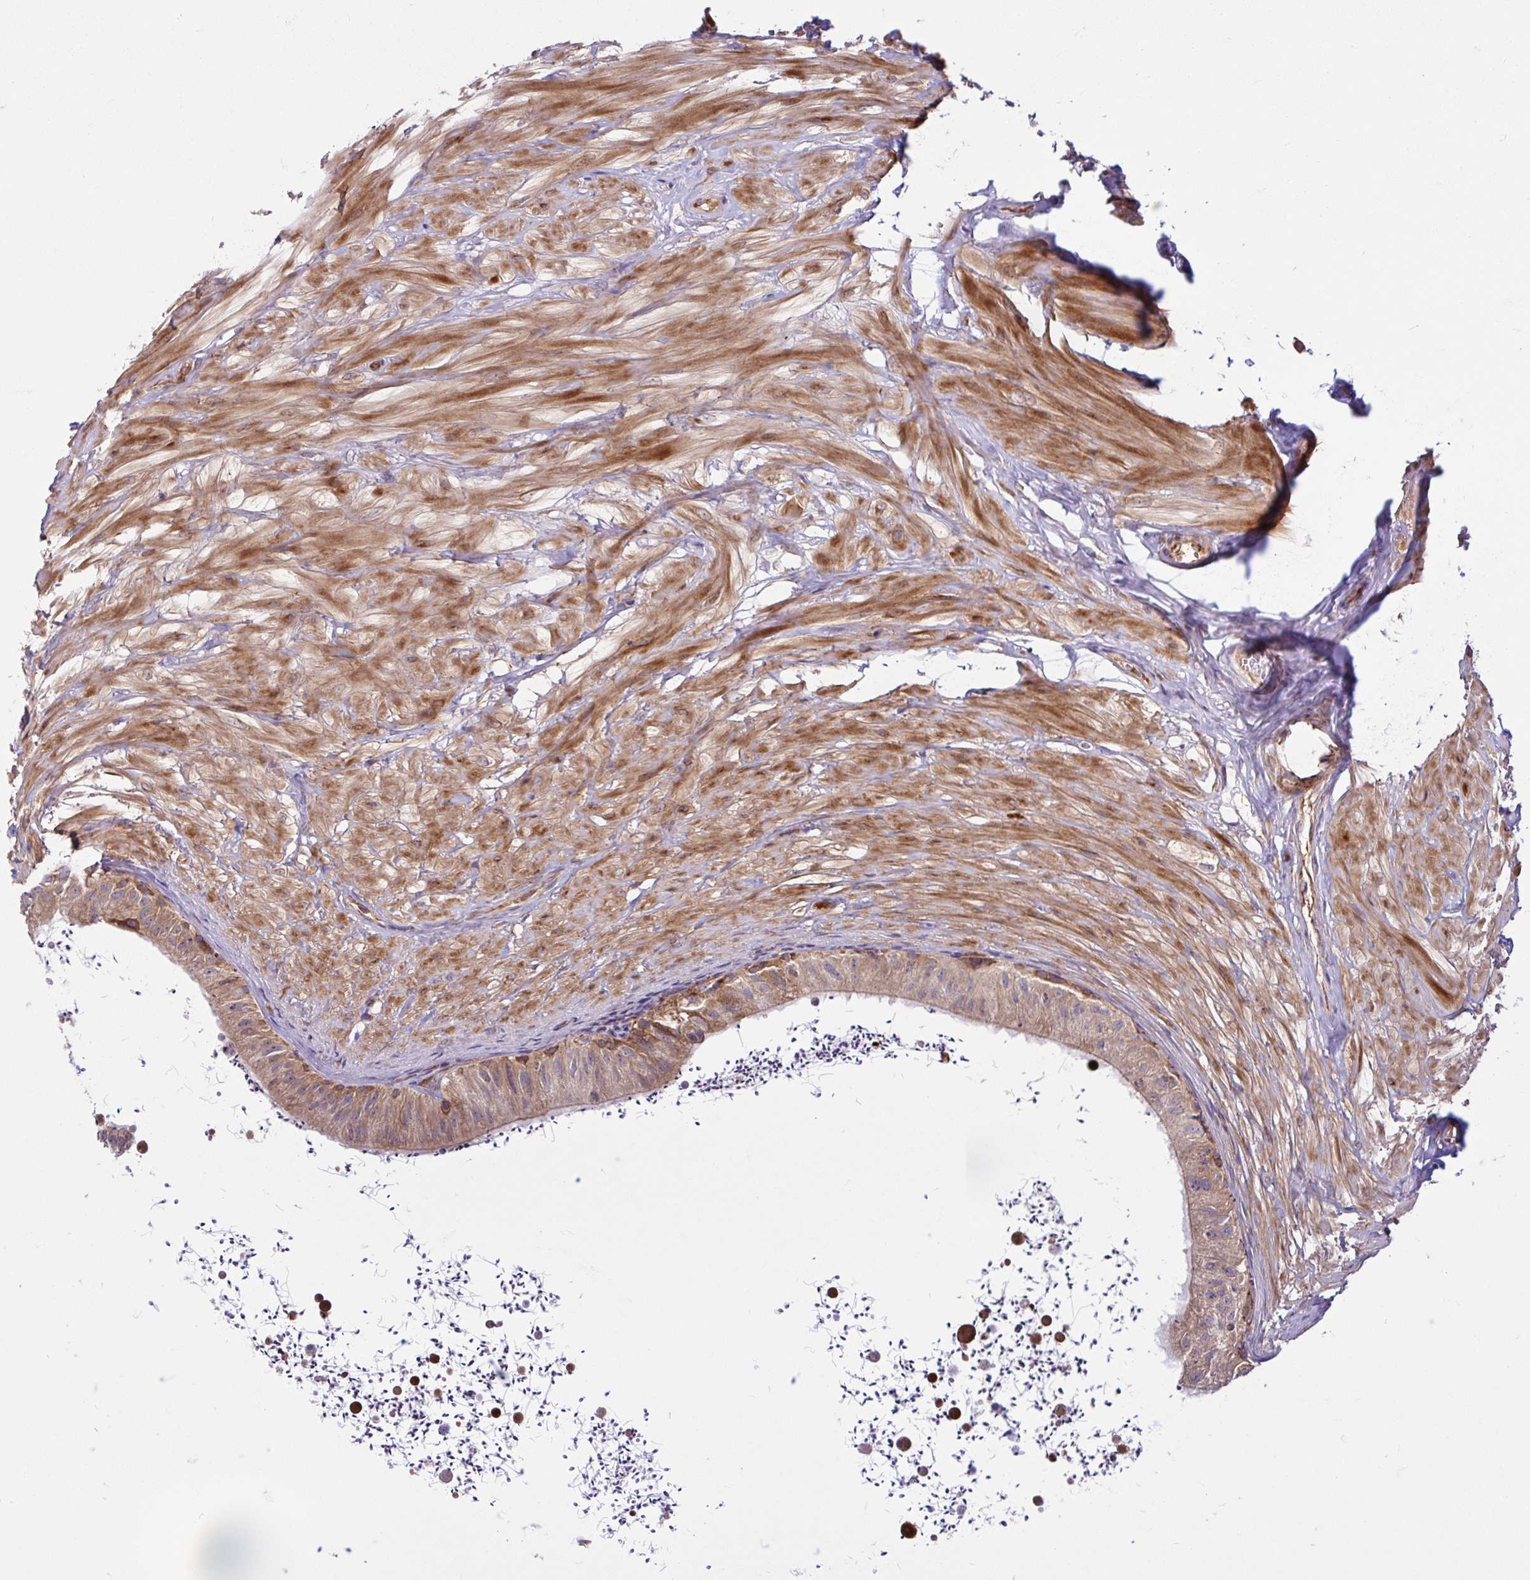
{"staining": {"intensity": "moderate", "quantity": "25%-75%", "location": "cytoplasmic/membranous"}, "tissue": "epididymis", "cell_type": "Glandular cells", "image_type": "normal", "snomed": [{"axis": "morphology", "description": "Normal tissue, NOS"}, {"axis": "topography", "description": "Epididymis"}, {"axis": "topography", "description": "Peripheral nerve tissue"}], "caption": "Immunohistochemistry (IHC) staining of normal epididymis, which demonstrates medium levels of moderate cytoplasmic/membranous expression in approximately 25%-75% of glandular cells indicating moderate cytoplasmic/membranous protein staining. The staining was performed using DAB (3,3'-diaminobenzidine) (brown) for protein detection and nuclei were counterstained in hematoxylin (blue).", "gene": "NTPCR", "patient": {"sex": "male", "age": 32}}